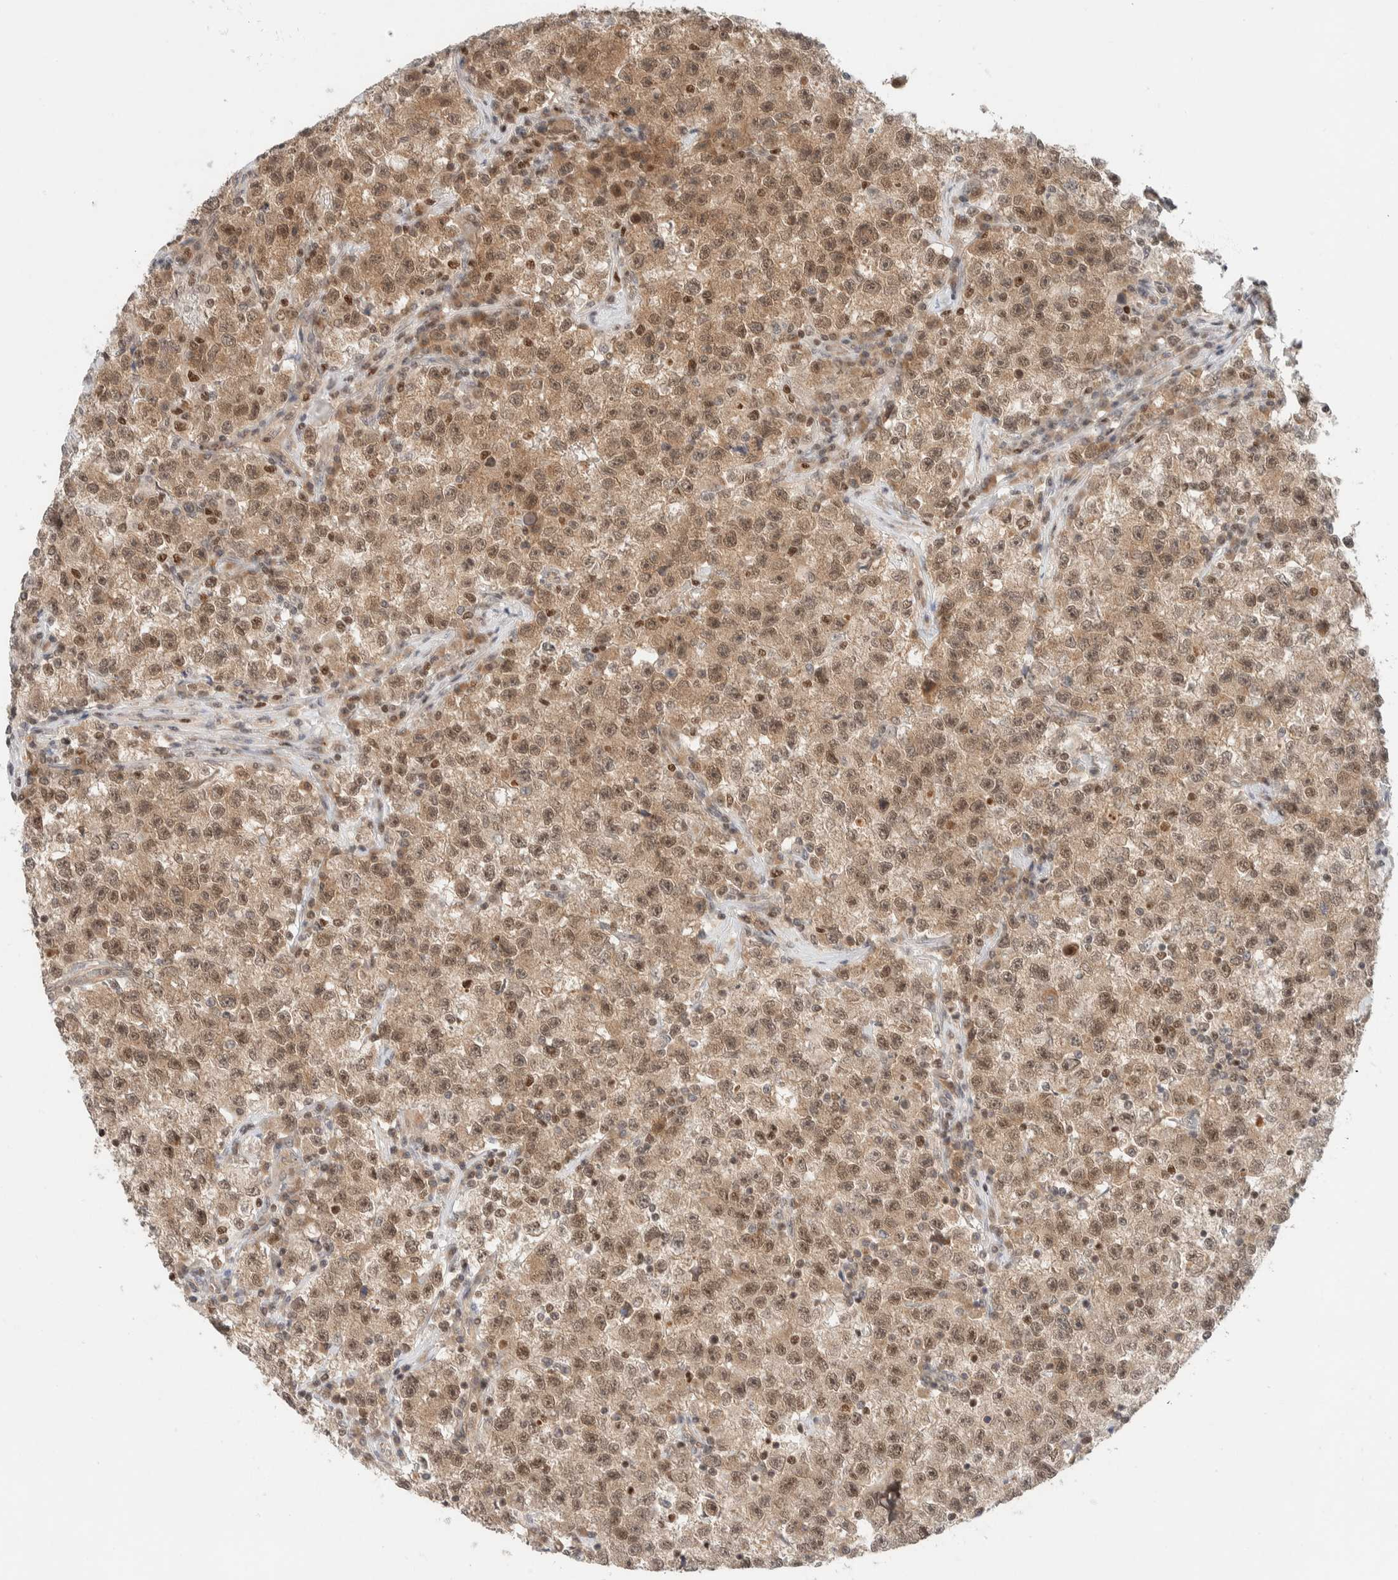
{"staining": {"intensity": "weak", "quantity": ">75%", "location": "cytoplasmic/membranous,nuclear"}, "tissue": "testis cancer", "cell_type": "Tumor cells", "image_type": "cancer", "snomed": [{"axis": "morphology", "description": "Seminoma, NOS"}, {"axis": "topography", "description": "Testis"}], "caption": "High-magnification brightfield microscopy of testis cancer stained with DAB (brown) and counterstained with hematoxylin (blue). tumor cells exhibit weak cytoplasmic/membranous and nuclear staining is seen in about>75% of cells.", "gene": "C8orf76", "patient": {"sex": "male", "age": 22}}